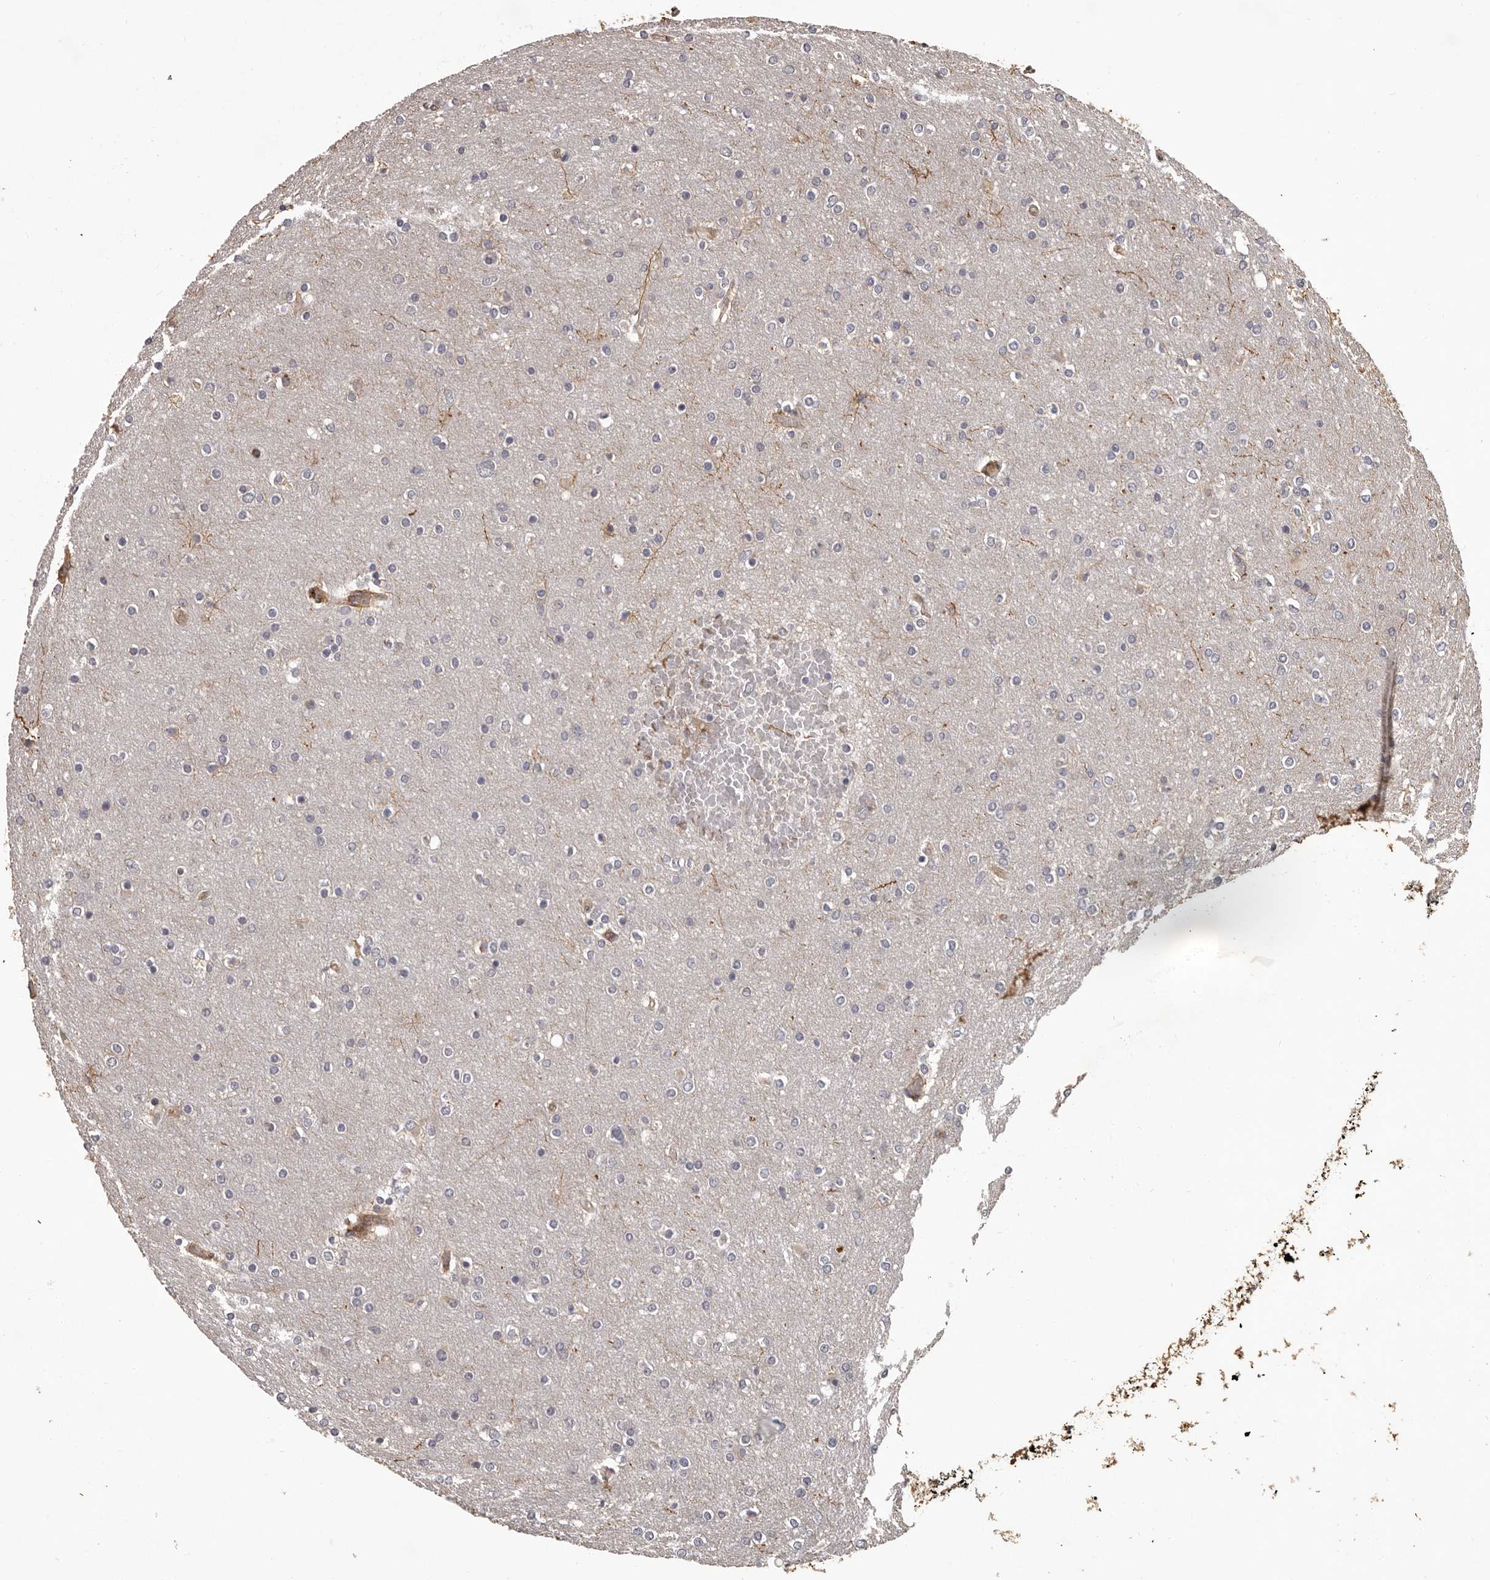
{"staining": {"intensity": "negative", "quantity": "none", "location": "none"}, "tissue": "glioma", "cell_type": "Tumor cells", "image_type": "cancer", "snomed": [{"axis": "morphology", "description": "Glioma, malignant, High grade"}, {"axis": "topography", "description": "Cerebral cortex"}], "caption": "Immunohistochemistry (IHC) of high-grade glioma (malignant) exhibits no expression in tumor cells.", "gene": "SLITRK6", "patient": {"sex": "female", "age": 36}}